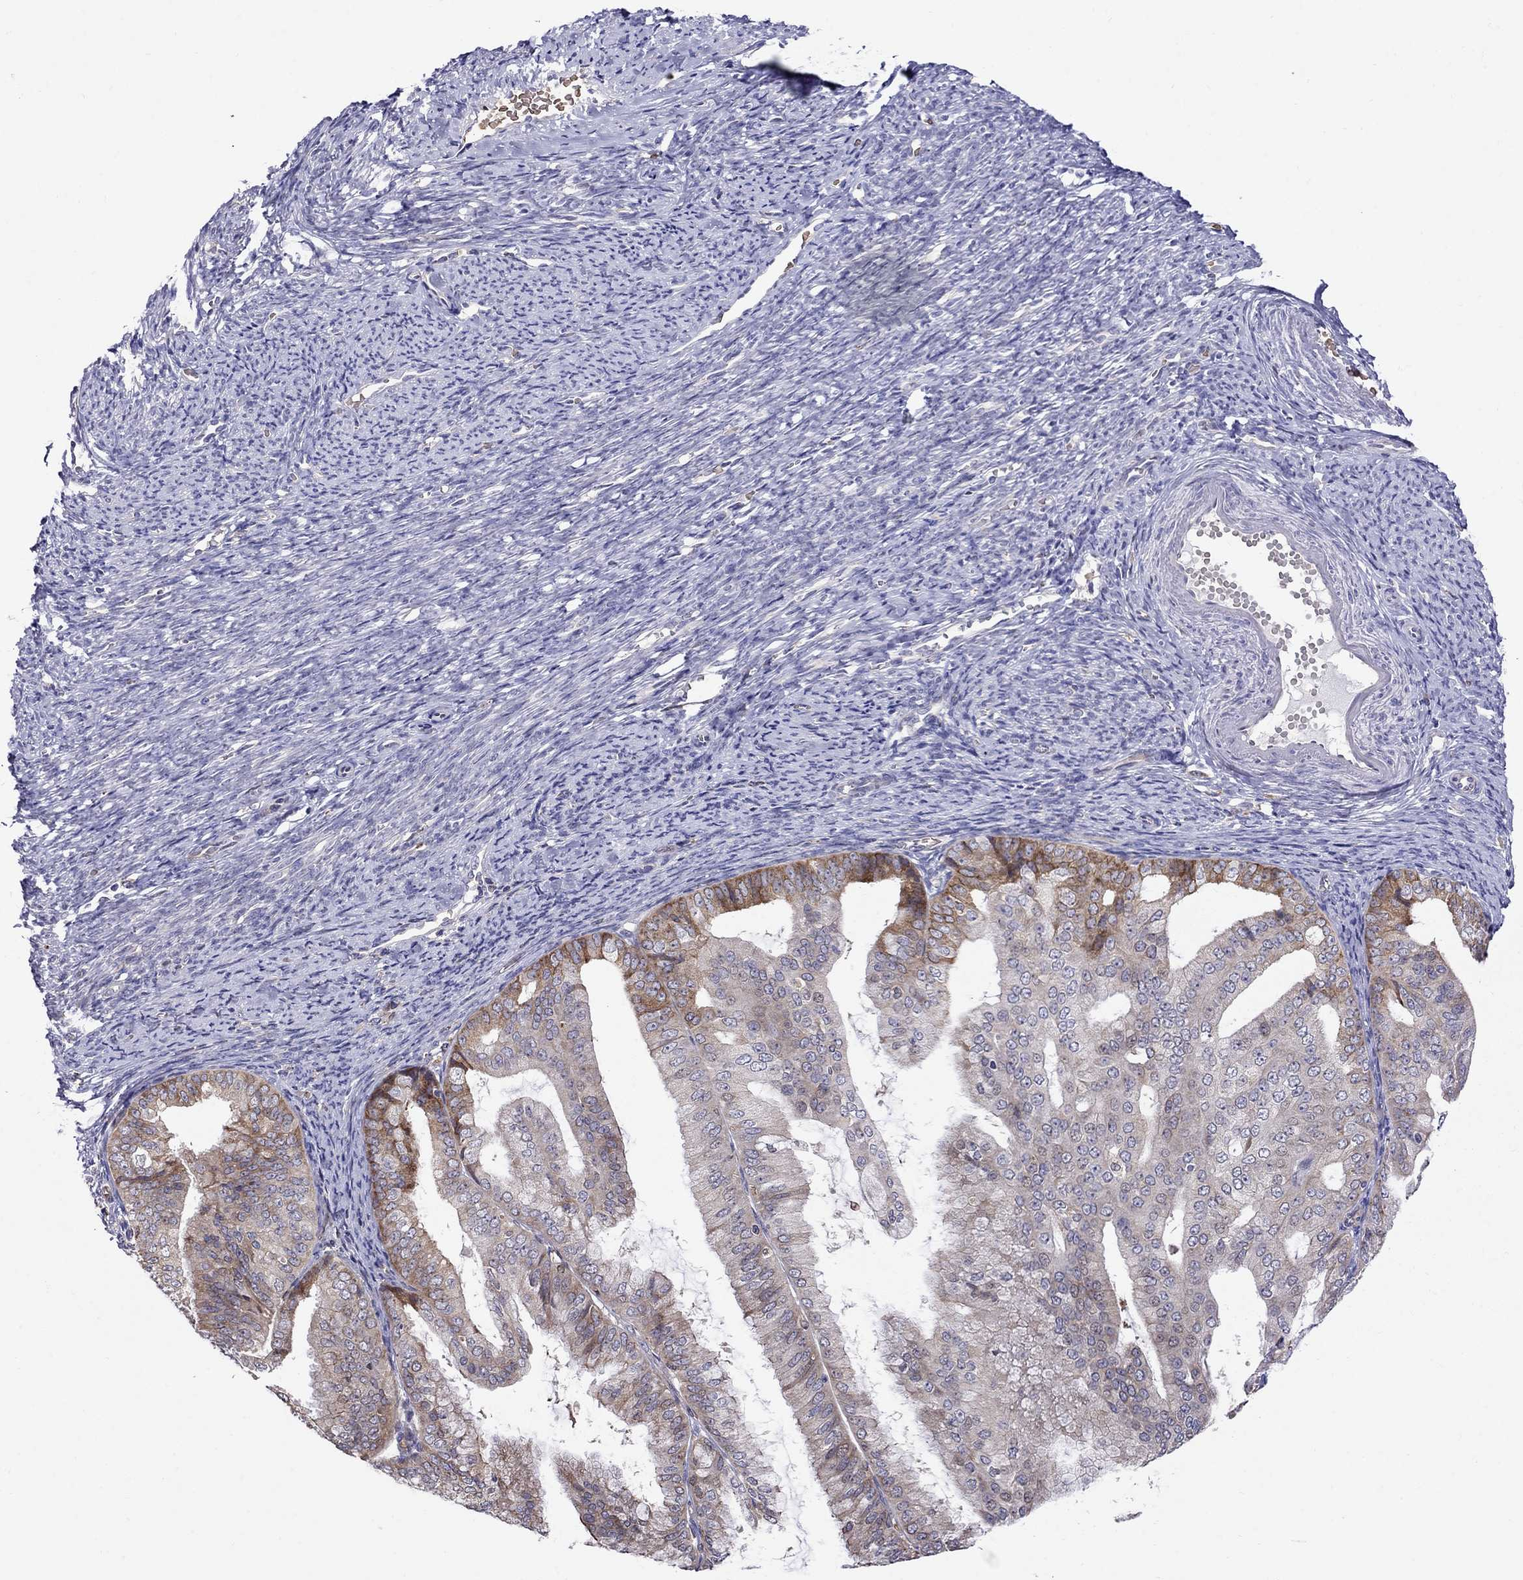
{"staining": {"intensity": "moderate", "quantity": "25%-75%", "location": "cytoplasmic/membranous"}, "tissue": "endometrial cancer", "cell_type": "Tumor cells", "image_type": "cancer", "snomed": [{"axis": "morphology", "description": "Adenocarcinoma, NOS"}, {"axis": "topography", "description": "Endometrium"}], "caption": "Adenocarcinoma (endometrial) tissue exhibits moderate cytoplasmic/membranous expression in approximately 25%-75% of tumor cells (IHC, brightfield microscopy, high magnification).", "gene": "ADAM28", "patient": {"sex": "female", "age": 63}}